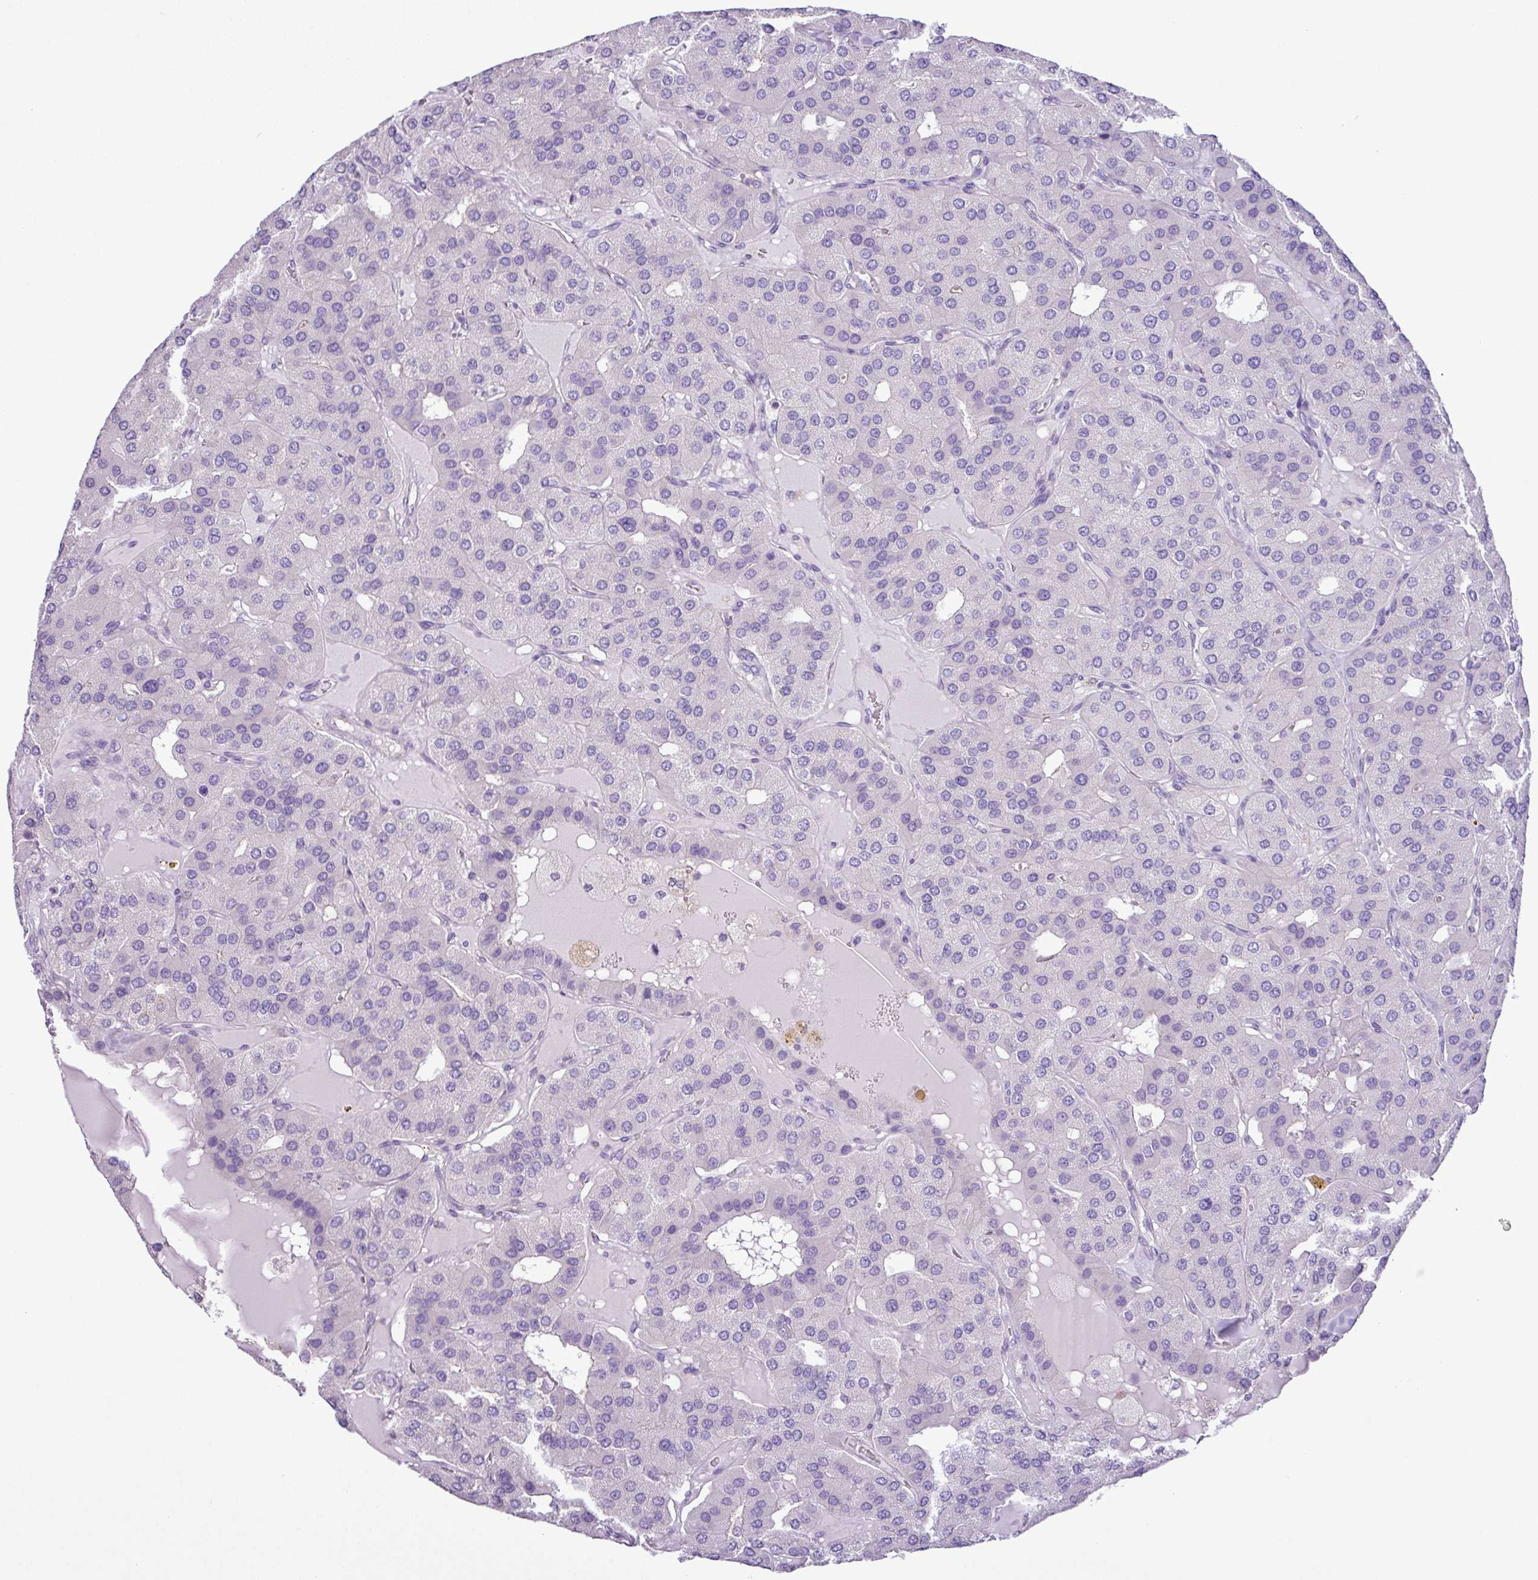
{"staining": {"intensity": "negative", "quantity": "none", "location": "none"}, "tissue": "parathyroid gland", "cell_type": "Glandular cells", "image_type": "normal", "snomed": [{"axis": "morphology", "description": "Normal tissue, NOS"}, {"axis": "morphology", "description": "Adenoma, NOS"}, {"axis": "topography", "description": "Parathyroid gland"}], "caption": "Micrograph shows no protein positivity in glandular cells of normal parathyroid gland.", "gene": "ZNF334", "patient": {"sex": "female", "age": 86}}